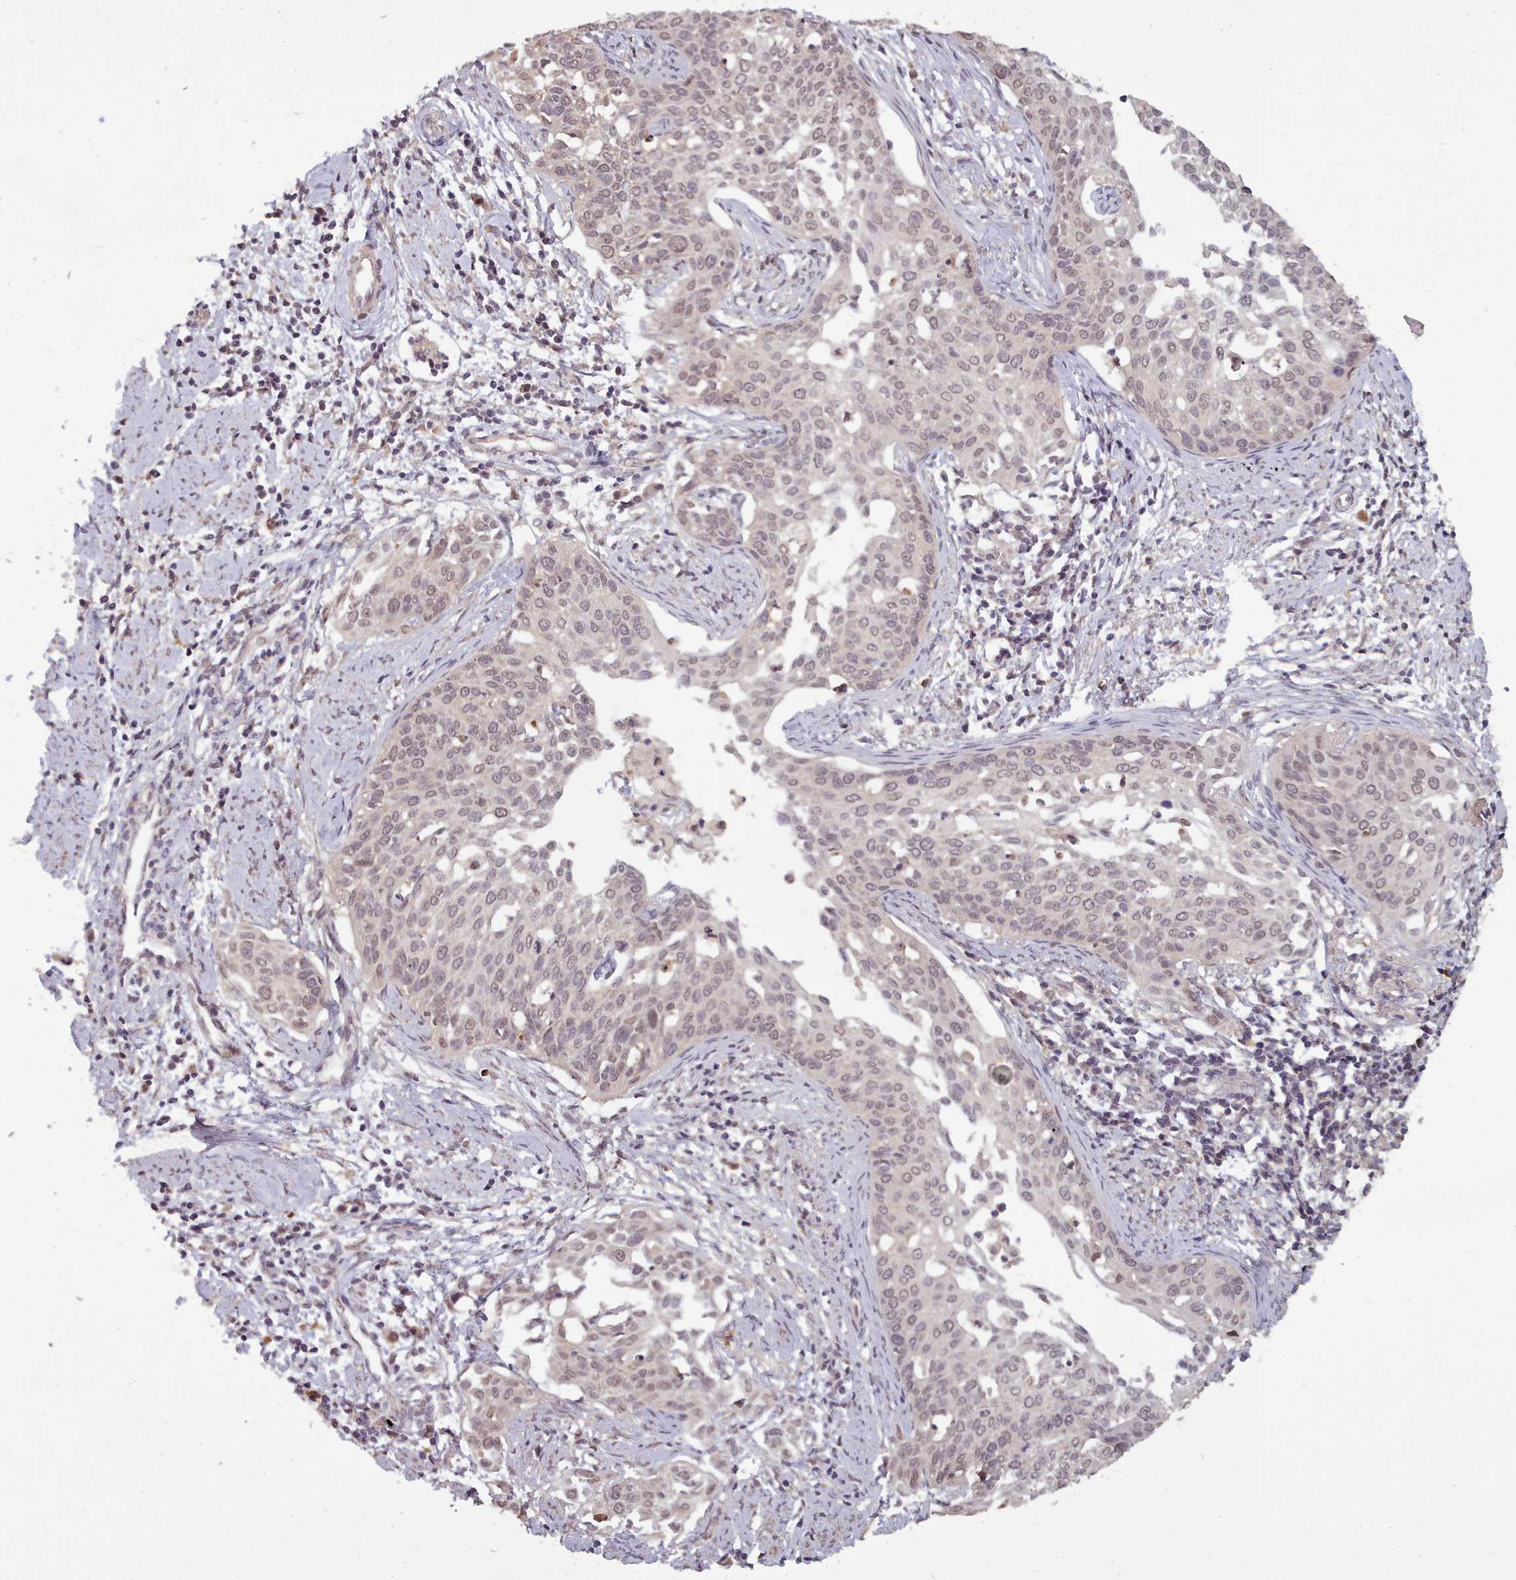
{"staining": {"intensity": "weak", "quantity": "25%-75%", "location": "nuclear"}, "tissue": "cervical cancer", "cell_type": "Tumor cells", "image_type": "cancer", "snomed": [{"axis": "morphology", "description": "Squamous cell carcinoma, NOS"}, {"axis": "topography", "description": "Cervix"}], "caption": "Protein staining shows weak nuclear expression in approximately 25%-75% of tumor cells in cervical cancer. The staining was performed using DAB, with brown indicating positive protein expression. Nuclei are stained blue with hematoxylin.", "gene": "CDC6", "patient": {"sex": "female", "age": 44}}